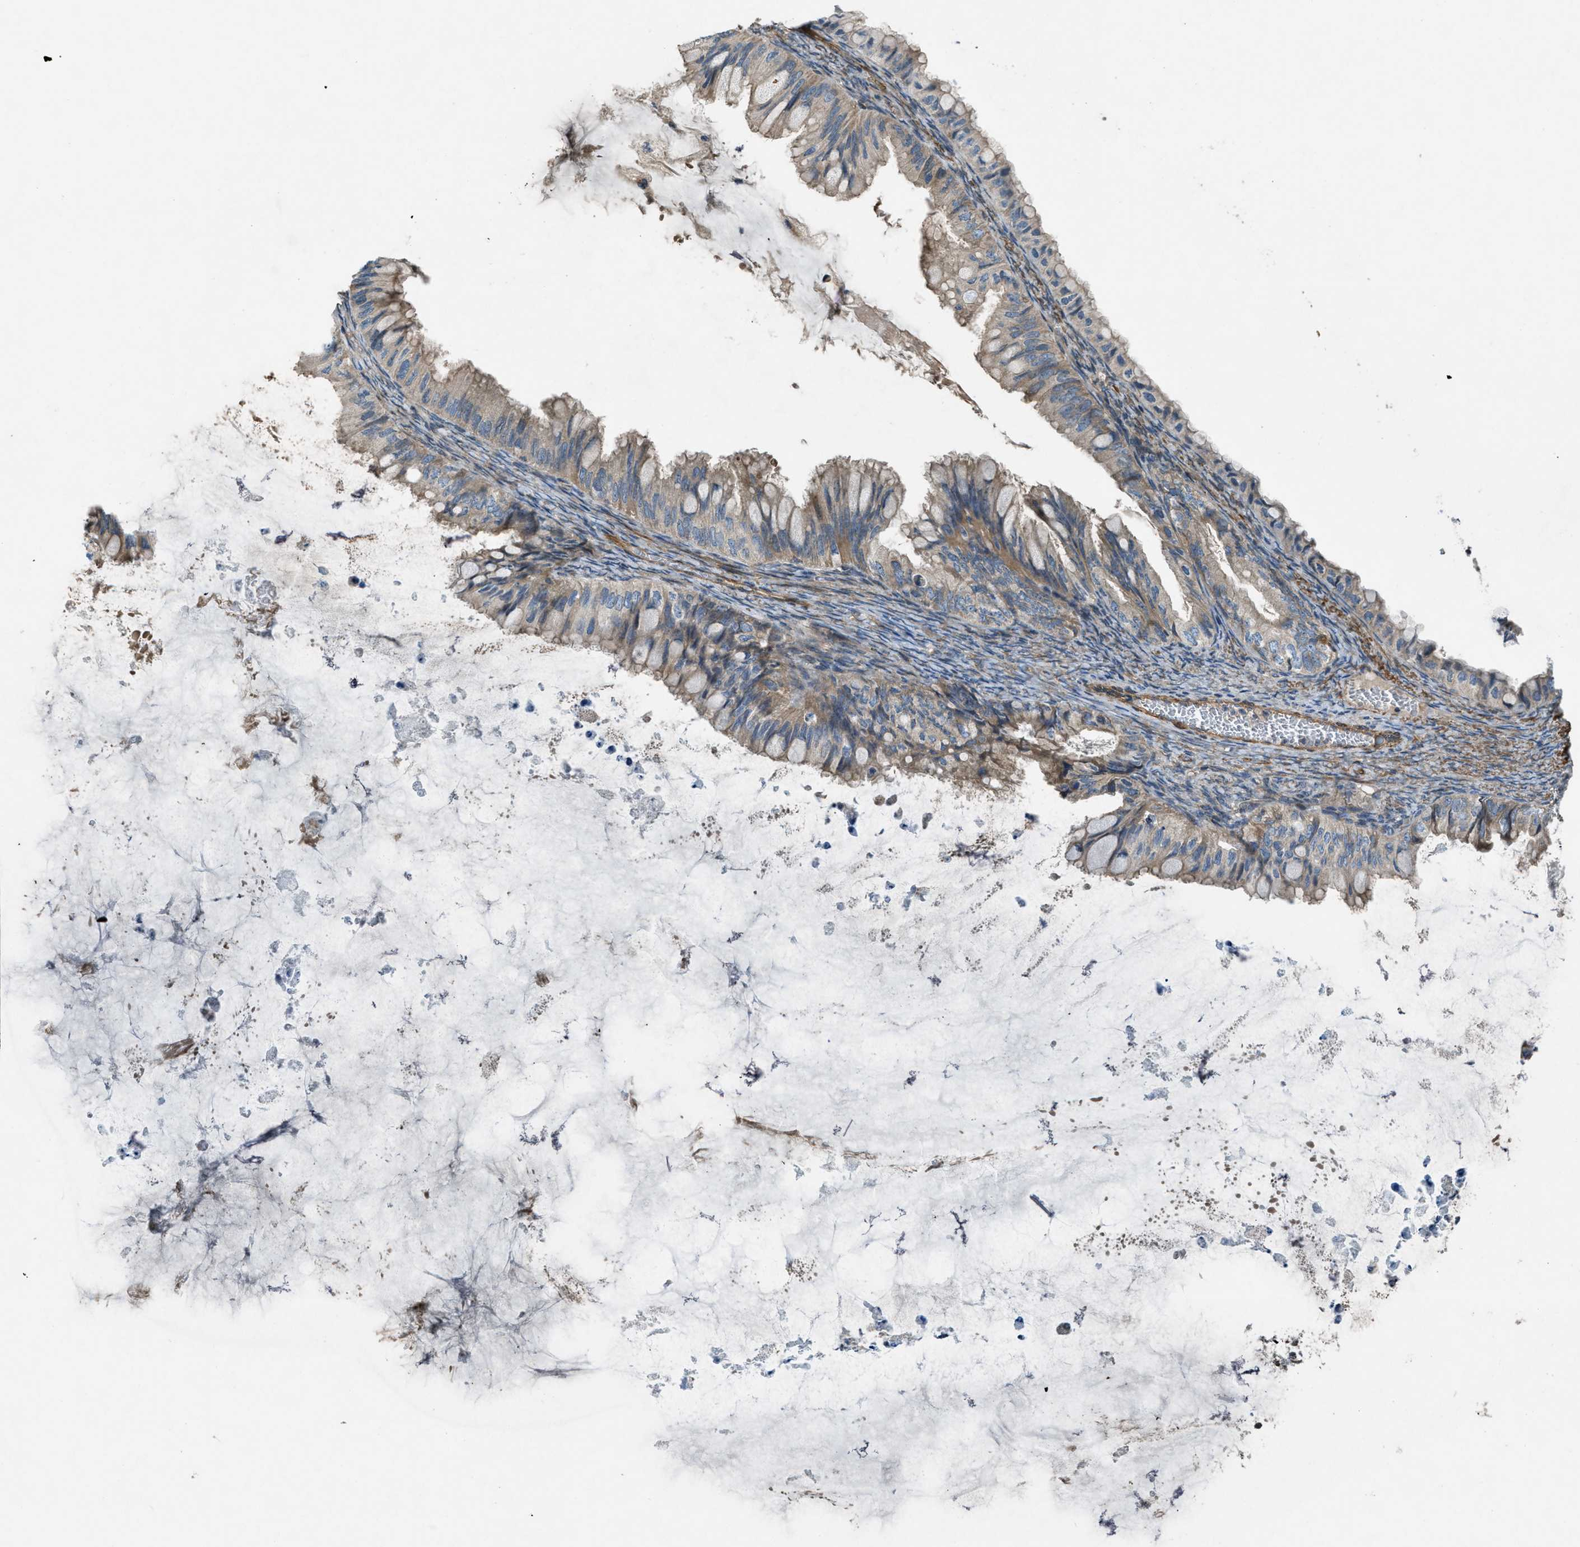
{"staining": {"intensity": "weak", "quantity": ">75%", "location": "cytoplasmic/membranous"}, "tissue": "ovarian cancer", "cell_type": "Tumor cells", "image_type": "cancer", "snomed": [{"axis": "morphology", "description": "Cystadenocarcinoma, mucinous, NOS"}, {"axis": "topography", "description": "Ovary"}], "caption": "Immunohistochemistry of ovarian cancer (mucinous cystadenocarcinoma) reveals low levels of weak cytoplasmic/membranous expression in approximately >75% of tumor cells.", "gene": "VEZT", "patient": {"sex": "female", "age": 80}}